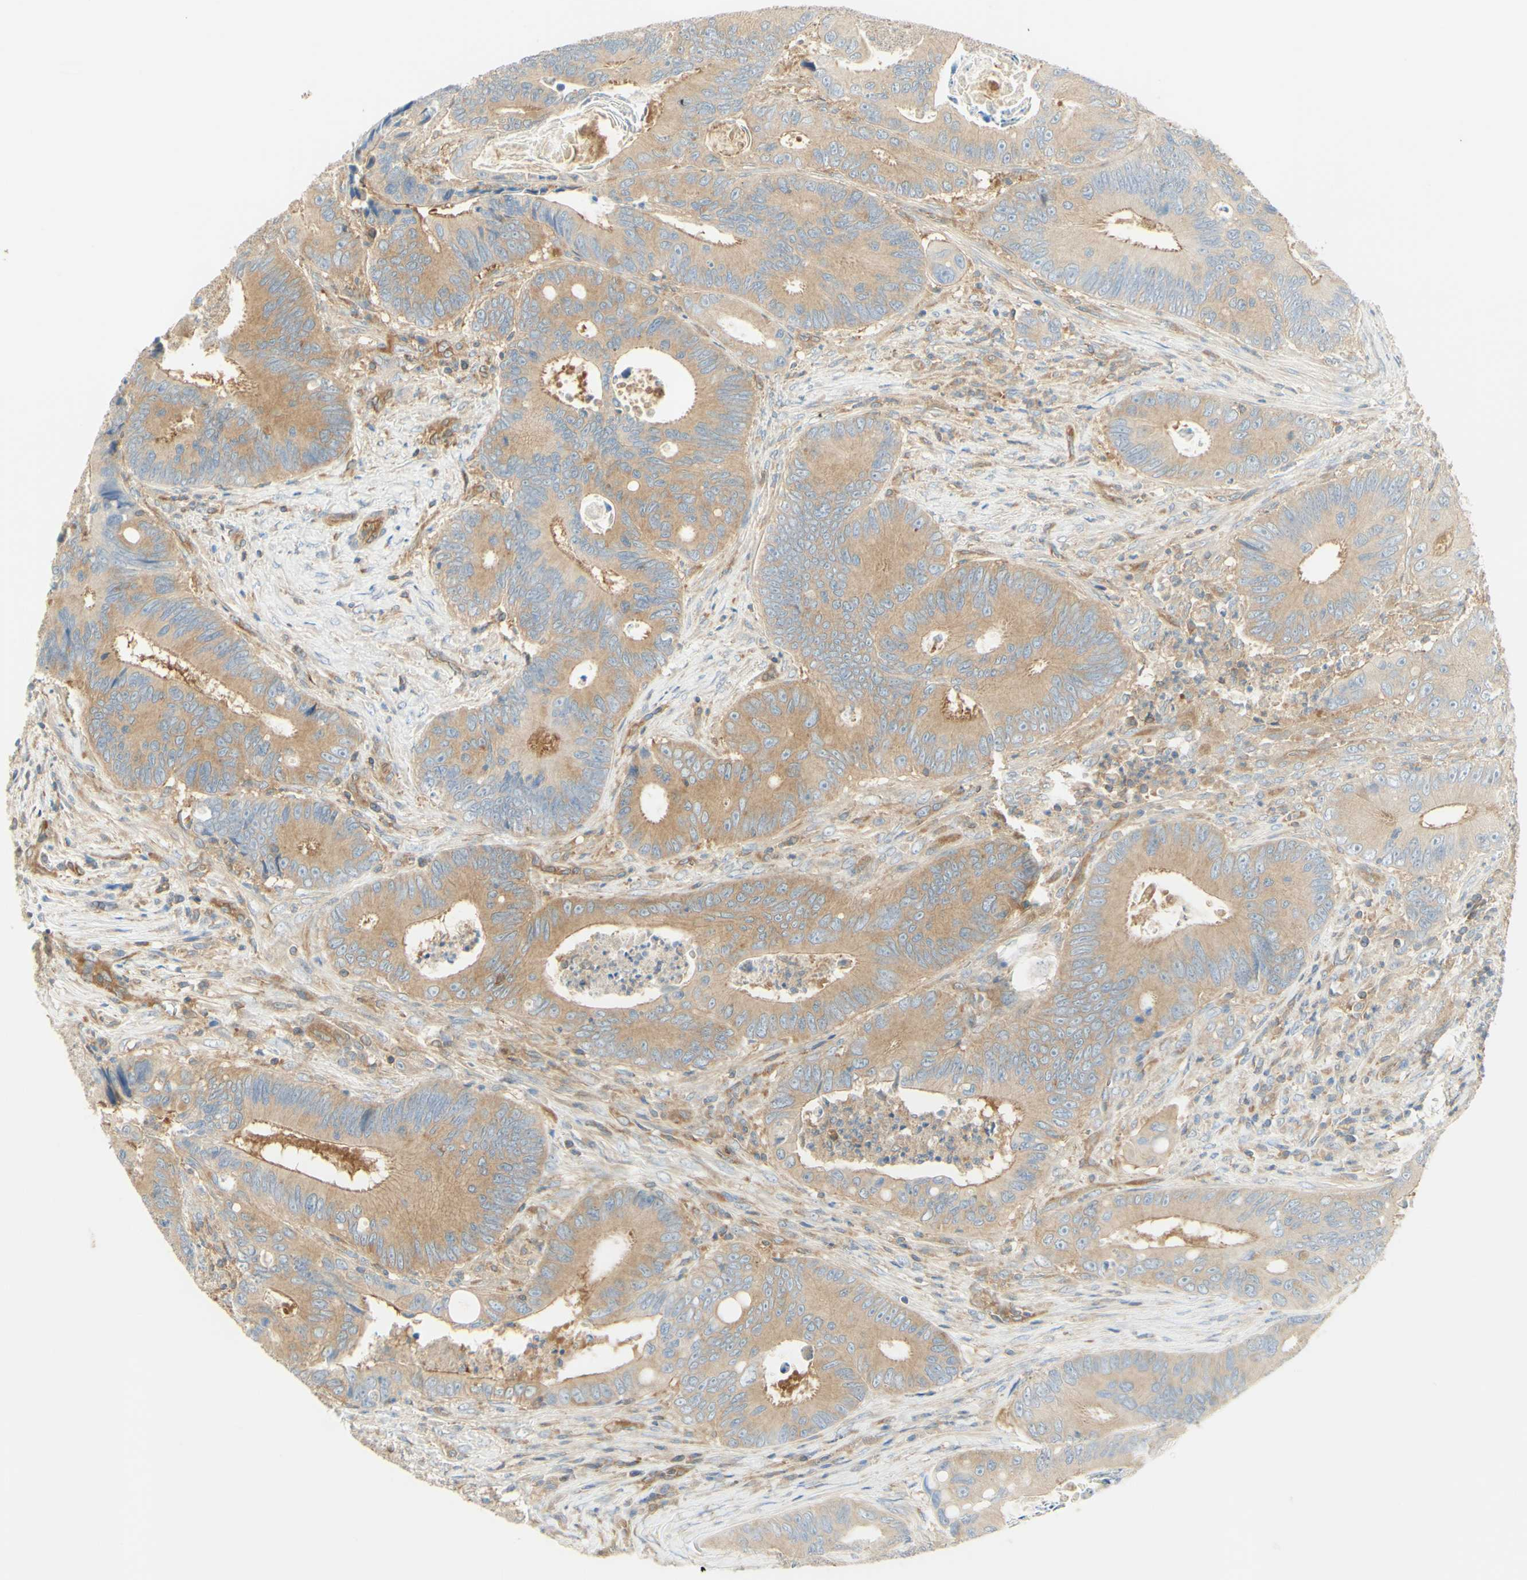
{"staining": {"intensity": "moderate", "quantity": ">75%", "location": "cytoplasmic/membranous"}, "tissue": "colorectal cancer", "cell_type": "Tumor cells", "image_type": "cancer", "snomed": [{"axis": "morphology", "description": "Inflammation, NOS"}, {"axis": "morphology", "description": "Adenocarcinoma, NOS"}, {"axis": "topography", "description": "Colon"}], "caption": "Protein staining exhibits moderate cytoplasmic/membranous staining in approximately >75% of tumor cells in colorectal cancer.", "gene": "IKBKG", "patient": {"sex": "male", "age": 72}}